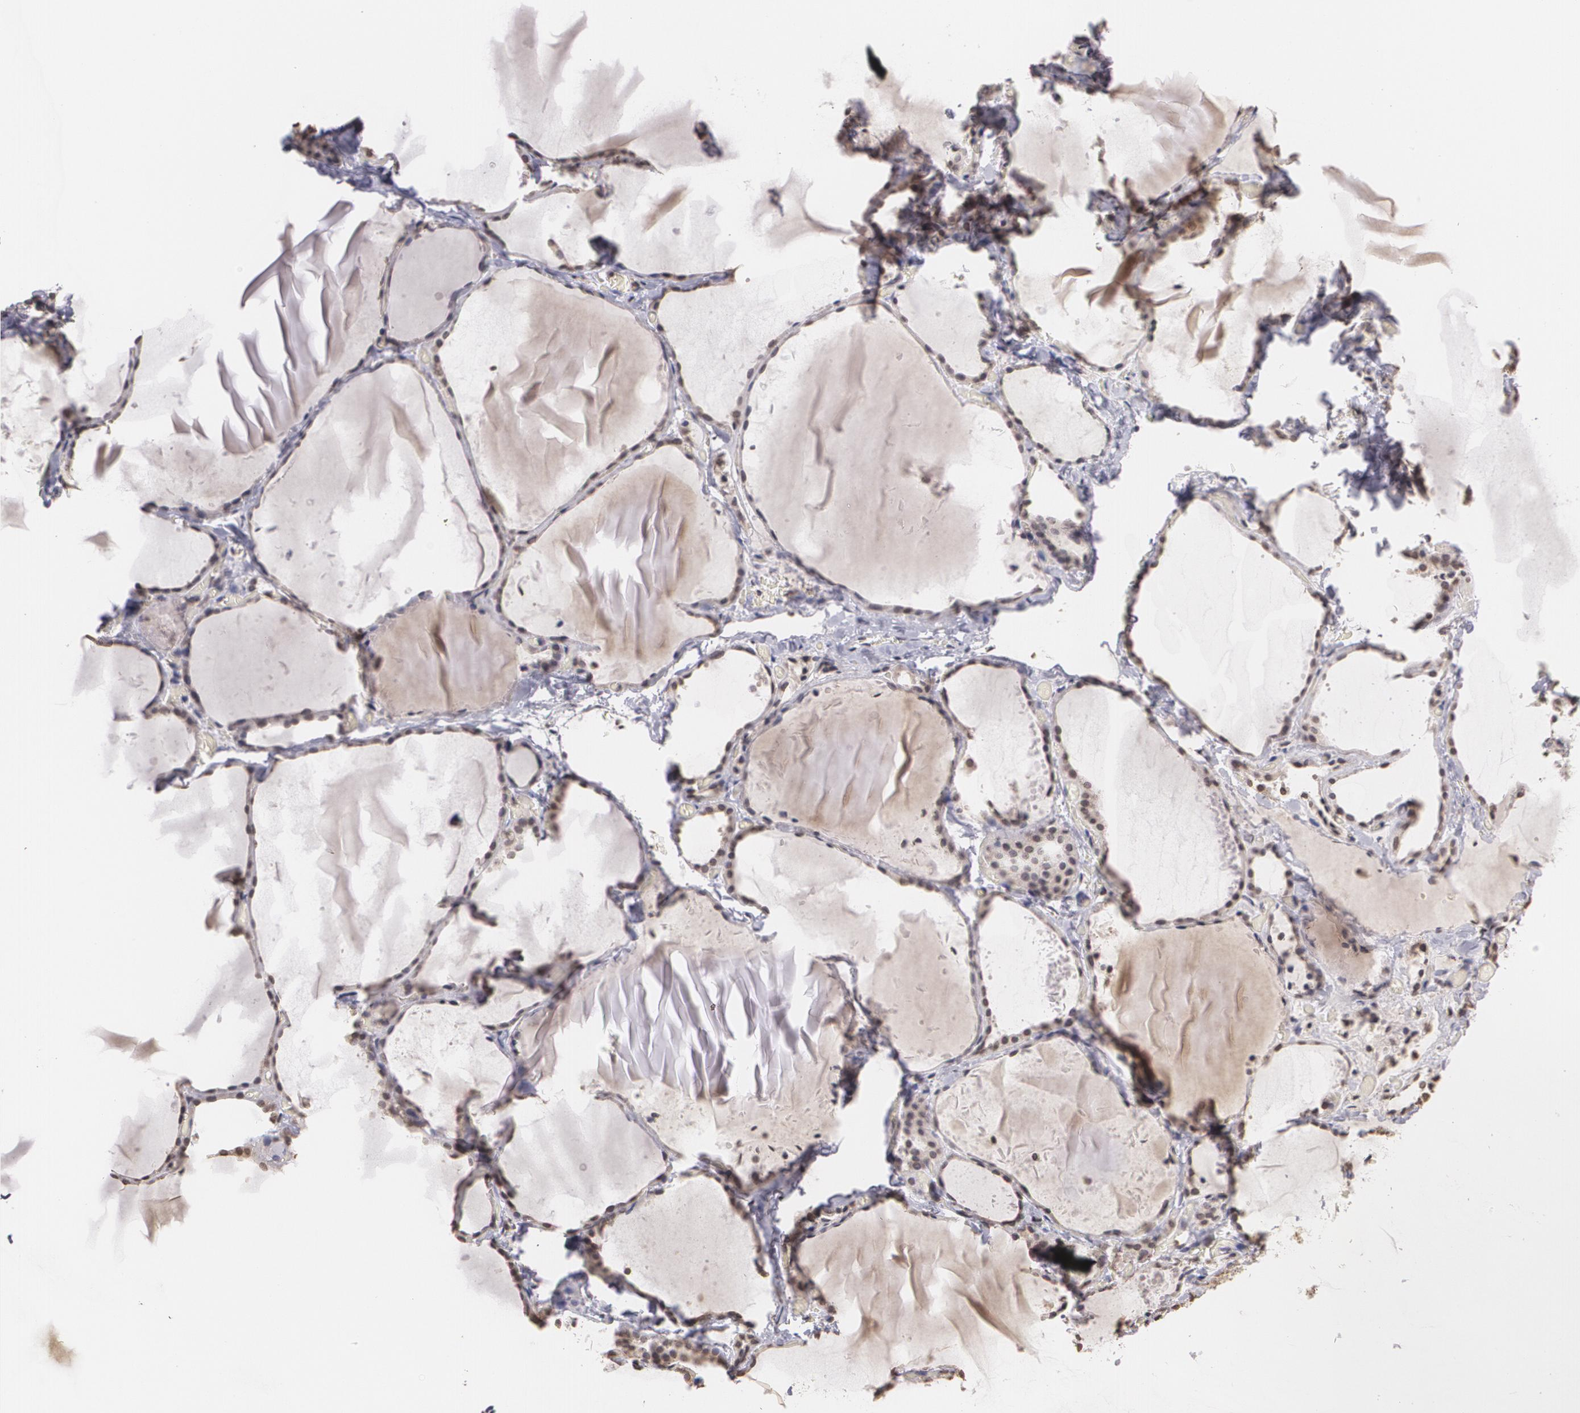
{"staining": {"intensity": "weak", "quantity": "25%-75%", "location": "nuclear"}, "tissue": "thyroid gland", "cell_type": "Glandular cells", "image_type": "normal", "snomed": [{"axis": "morphology", "description": "Normal tissue, NOS"}, {"axis": "topography", "description": "Thyroid gland"}], "caption": "This is an image of immunohistochemistry (IHC) staining of unremarkable thyroid gland, which shows weak staining in the nuclear of glandular cells.", "gene": "THRB", "patient": {"sex": "female", "age": 22}}